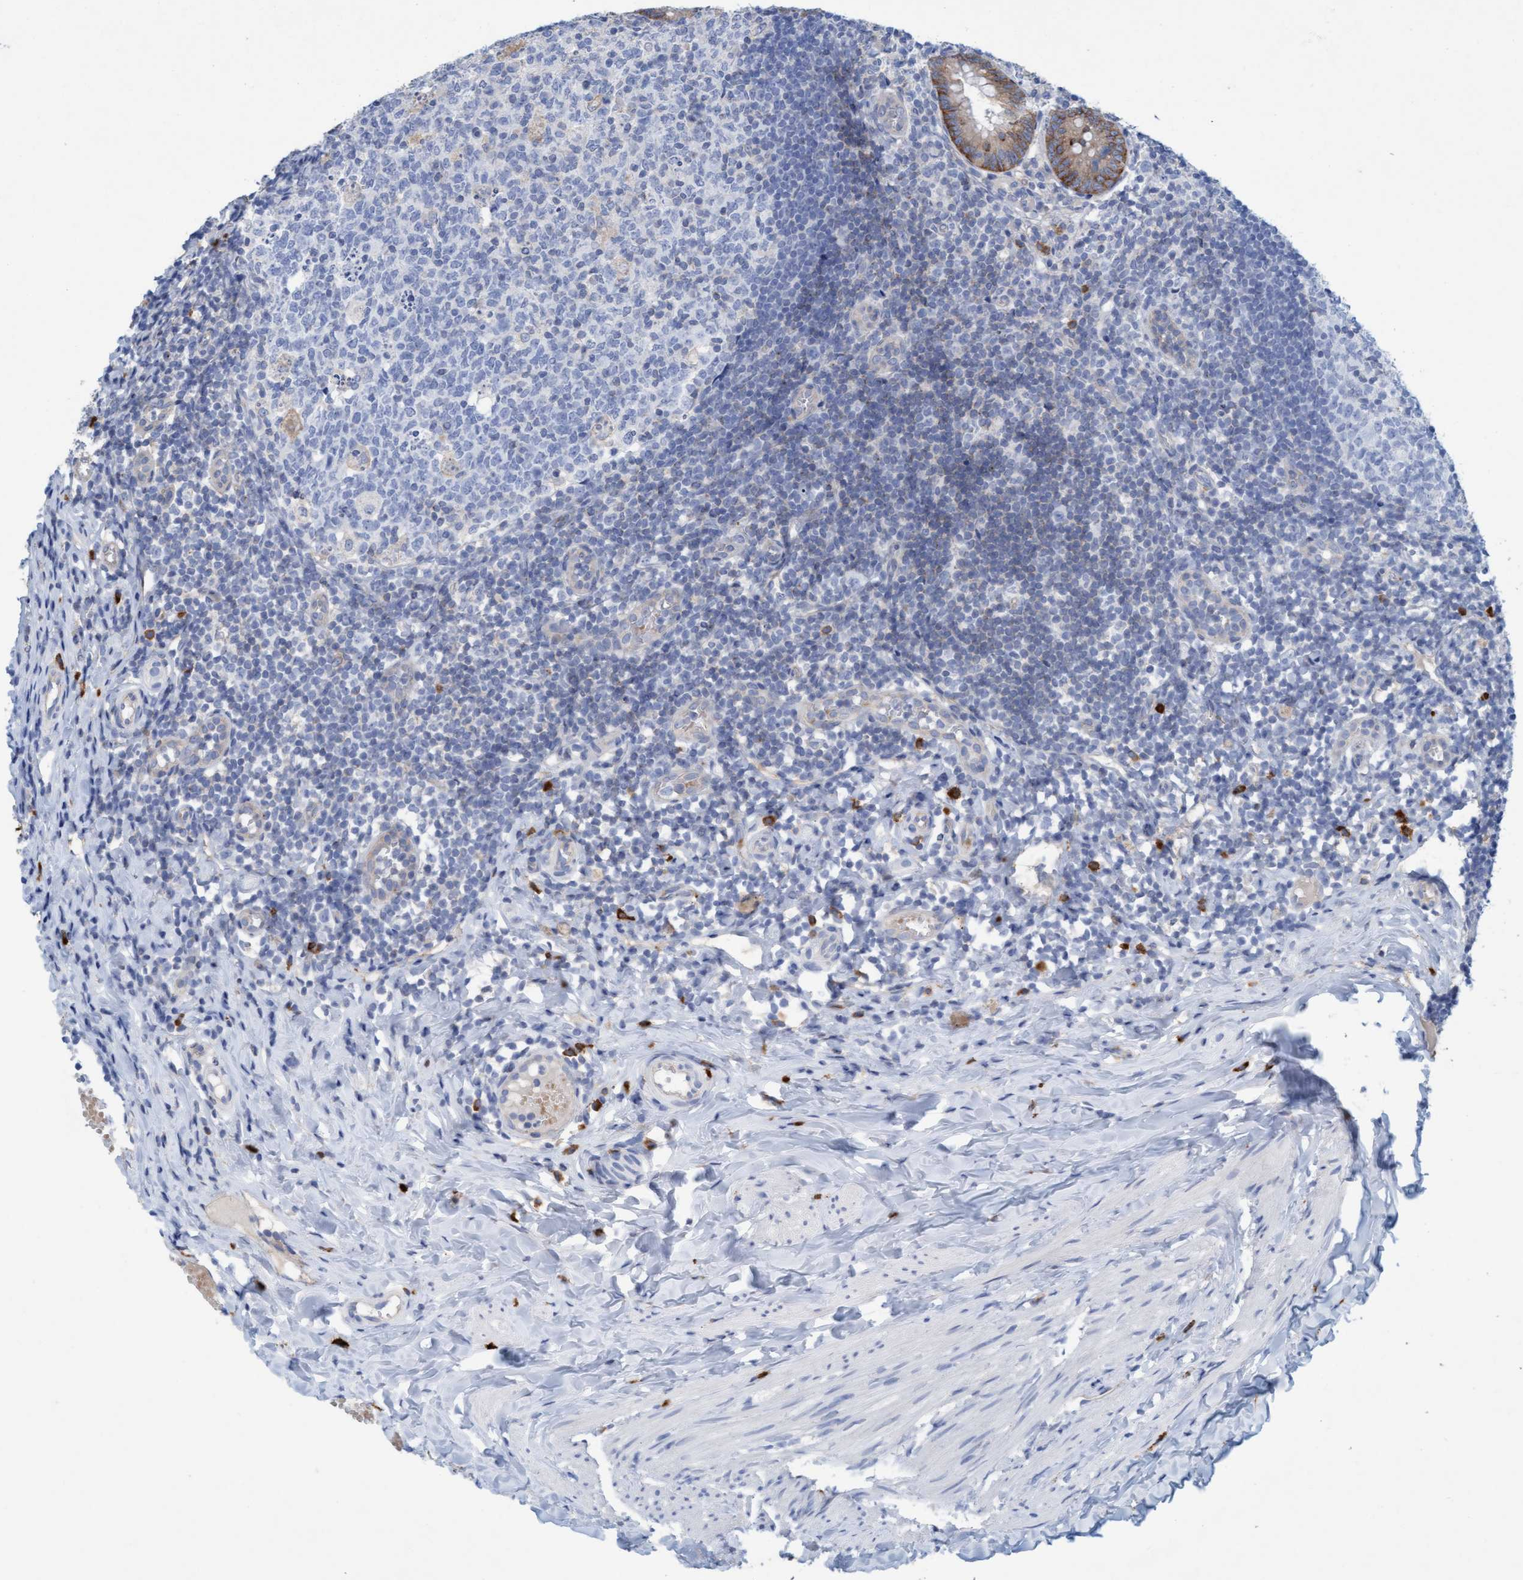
{"staining": {"intensity": "moderate", "quantity": ">75%", "location": "cytoplasmic/membranous"}, "tissue": "appendix", "cell_type": "Glandular cells", "image_type": "normal", "snomed": [{"axis": "morphology", "description": "Normal tissue, NOS"}, {"axis": "topography", "description": "Appendix"}], "caption": "Immunohistochemical staining of normal appendix exhibits medium levels of moderate cytoplasmic/membranous positivity in approximately >75% of glandular cells. (DAB (3,3'-diaminobenzidine) IHC with brightfield microscopy, high magnification).", "gene": "SIGIRR", "patient": {"sex": "male", "age": 8}}